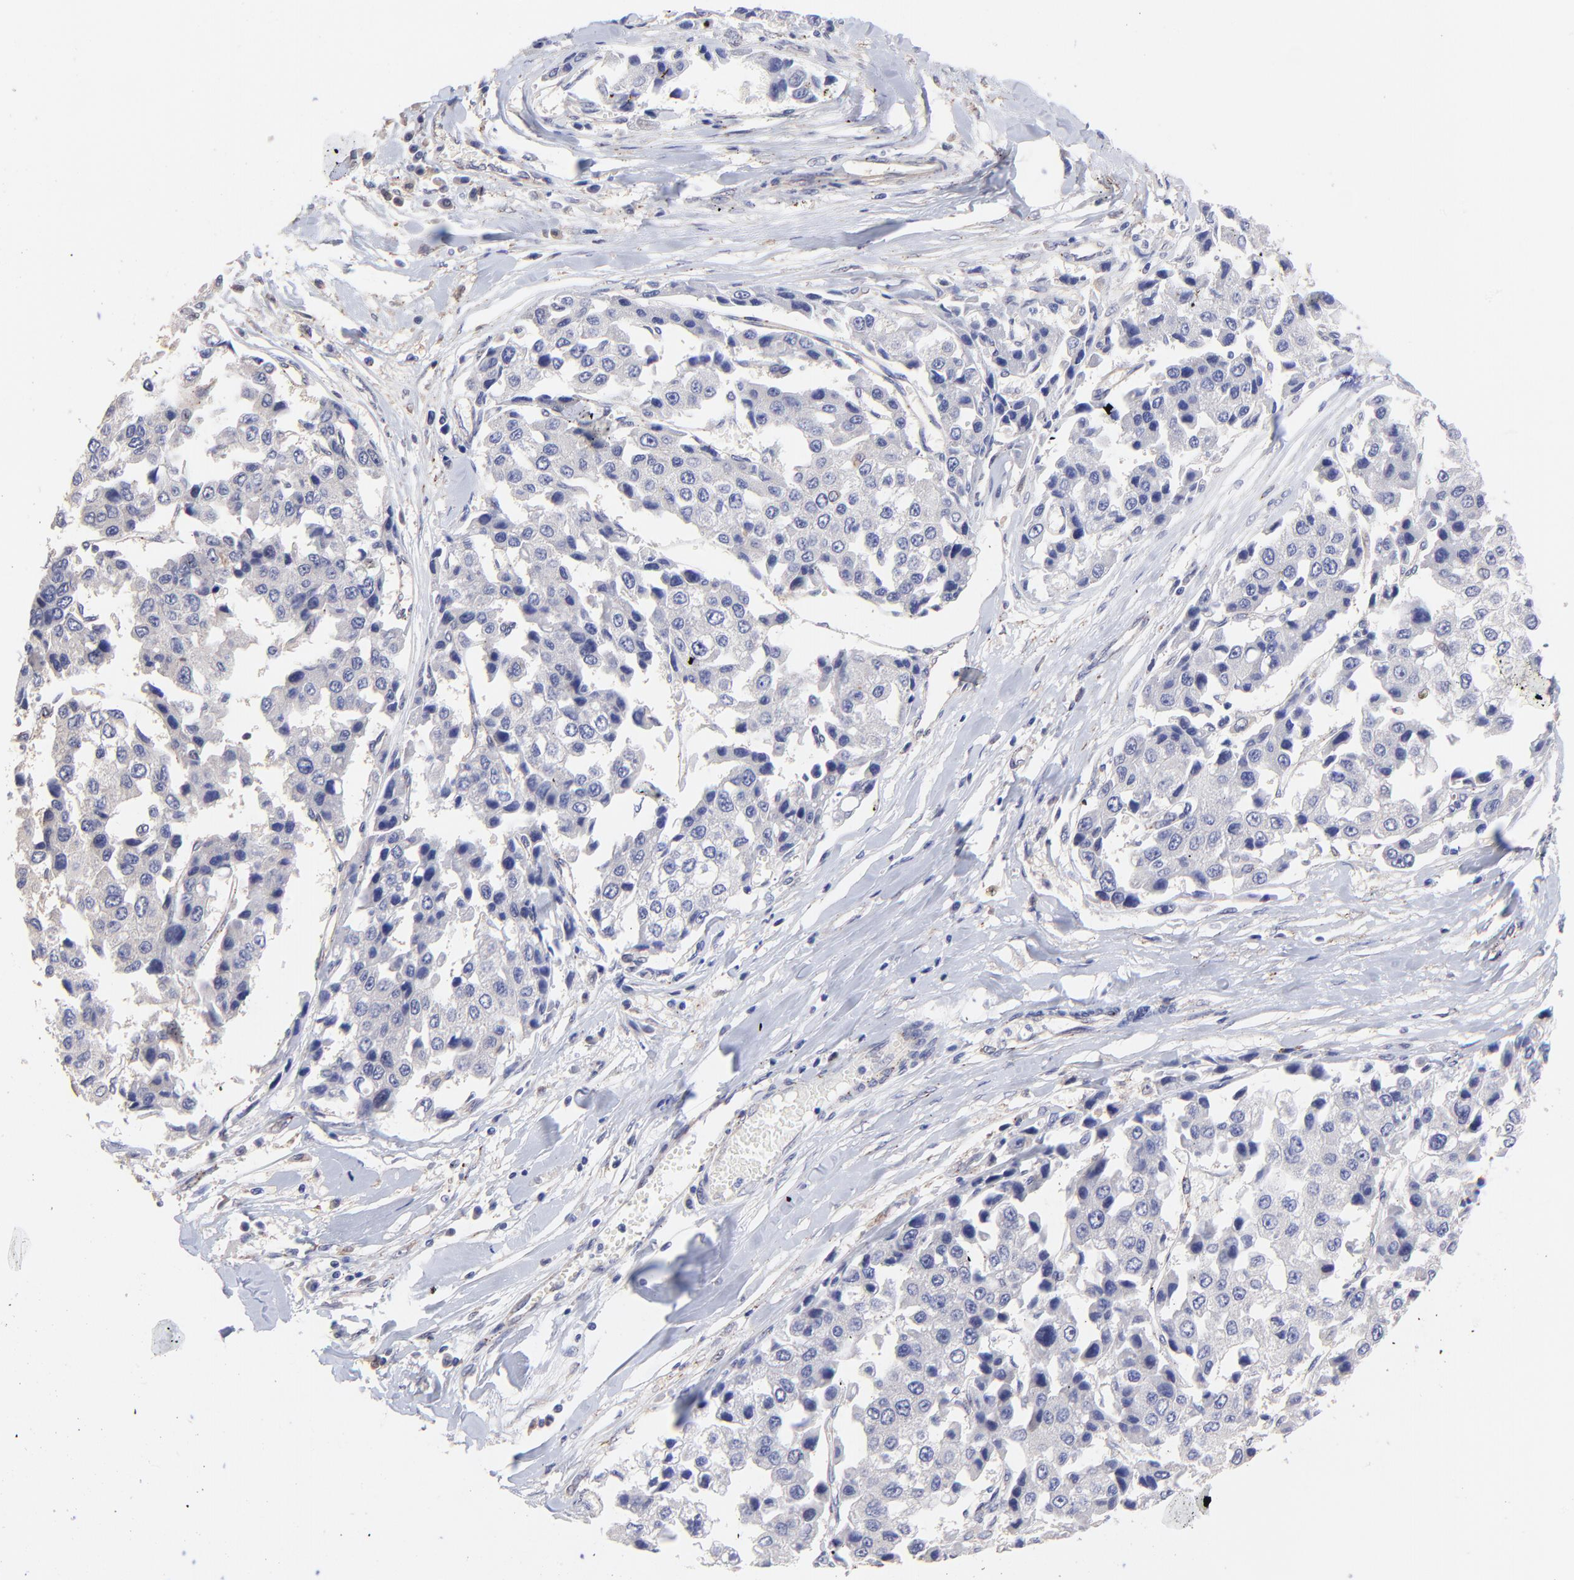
{"staining": {"intensity": "negative", "quantity": "none", "location": "none"}, "tissue": "liver cancer", "cell_type": "Tumor cells", "image_type": "cancer", "snomed": [{"axis": "morphology", "description": "Carcinoma, Hepatocellular, NOS"}, {"axis": "topography", "description": "Liver"}], "caption": "Micrograph shows no protein positivity in tumor cells of liver cancer tissue.", "gene": "ZNF747", "patient": {"sex": "female", "age": 66}}